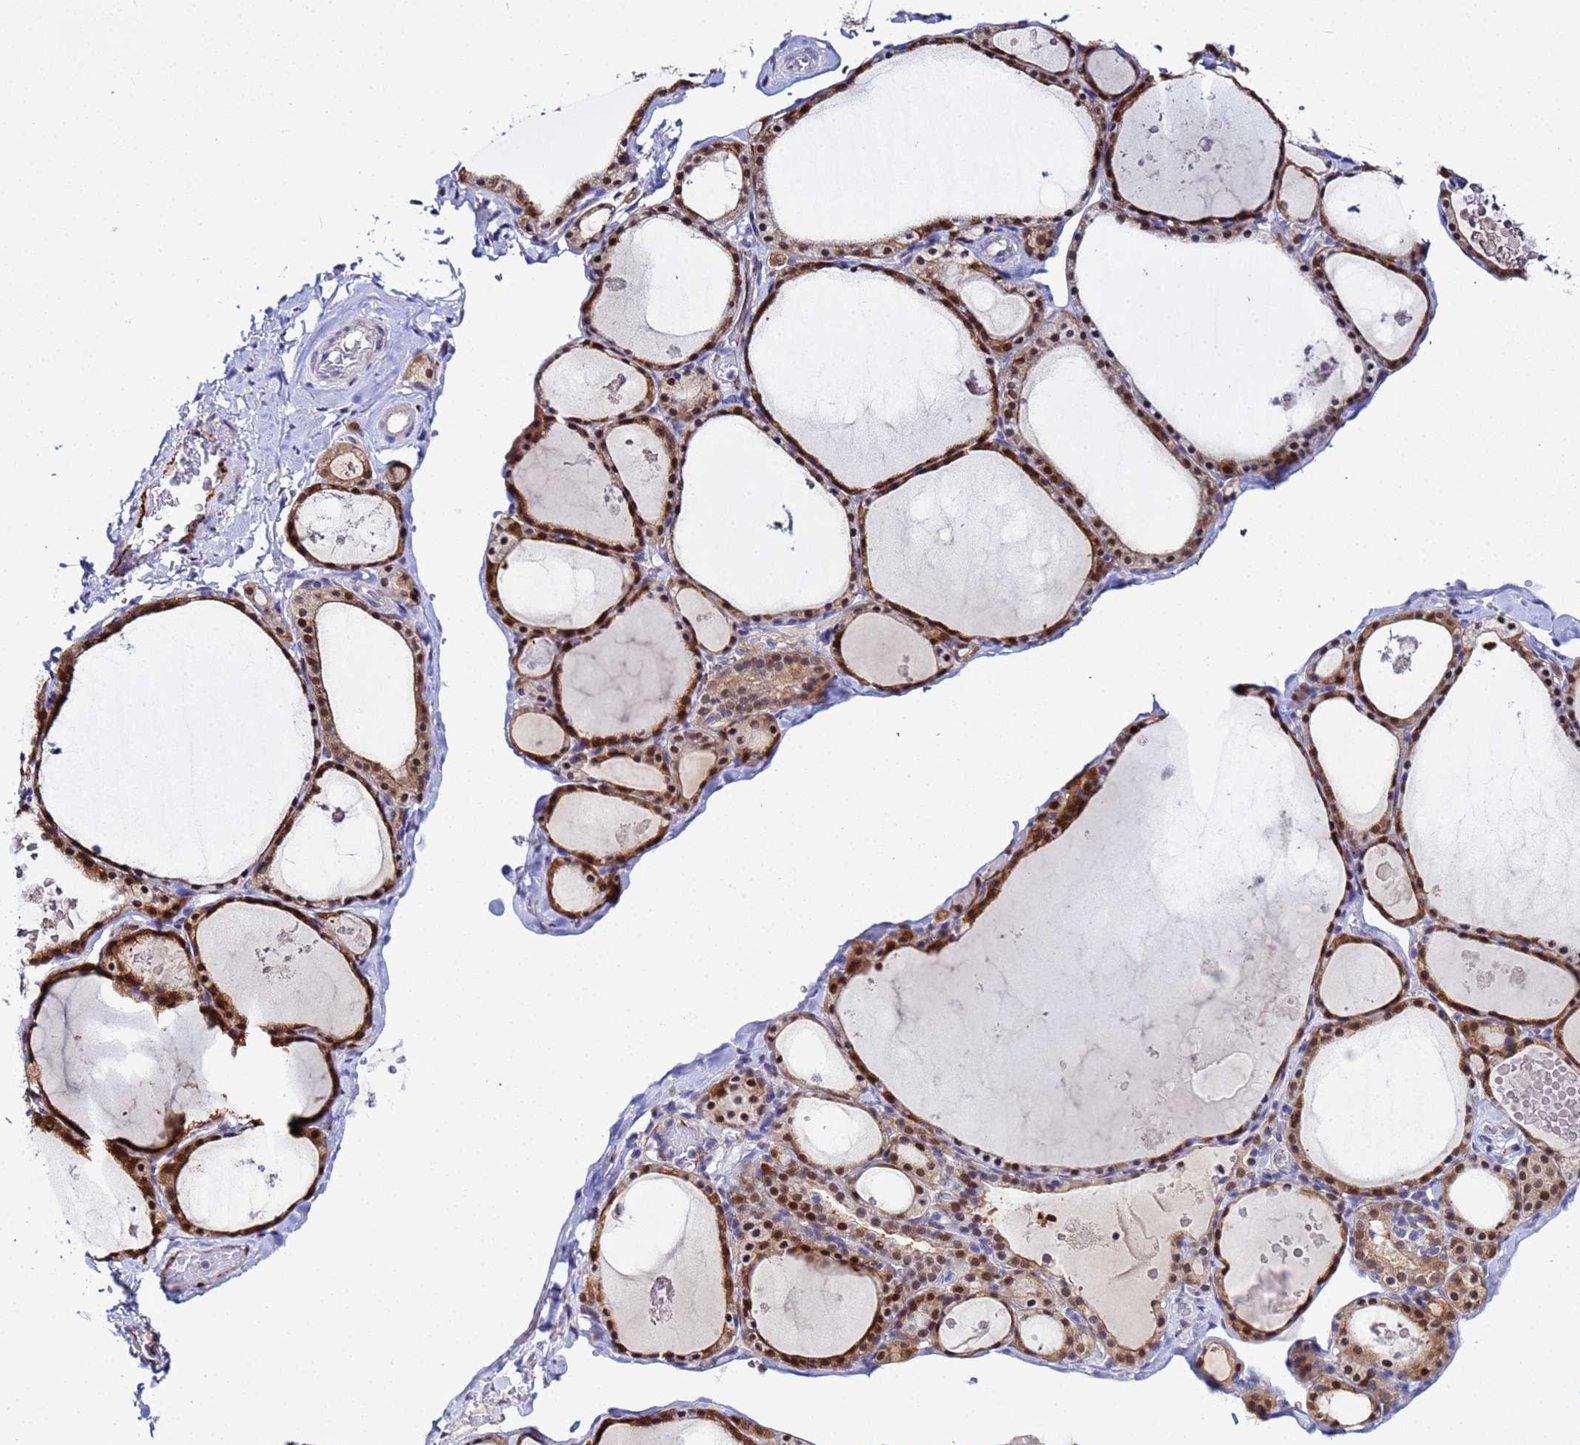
{"staining": {"intensity": "strong", "quantity": "25%-75%", "location": "cytoplasmic/membranous,nuclear"}, "tissue": "thyroid gland", "cell_type": "Glandular cells", "image_type": "normal", "snomed": [{"axis": "morphology", "description": "Normal tissue, NOS"}, {"axis": "topography", "description": "Thyroid gland"}], "caption": "Strong cytoplasmic/membranous,nuclear staining is appreciated in about 25%-75% of glandular cells in benign thyroid gland.", "gene": "SLC25A37", "patient": {"sex": "male", "age": 56}}